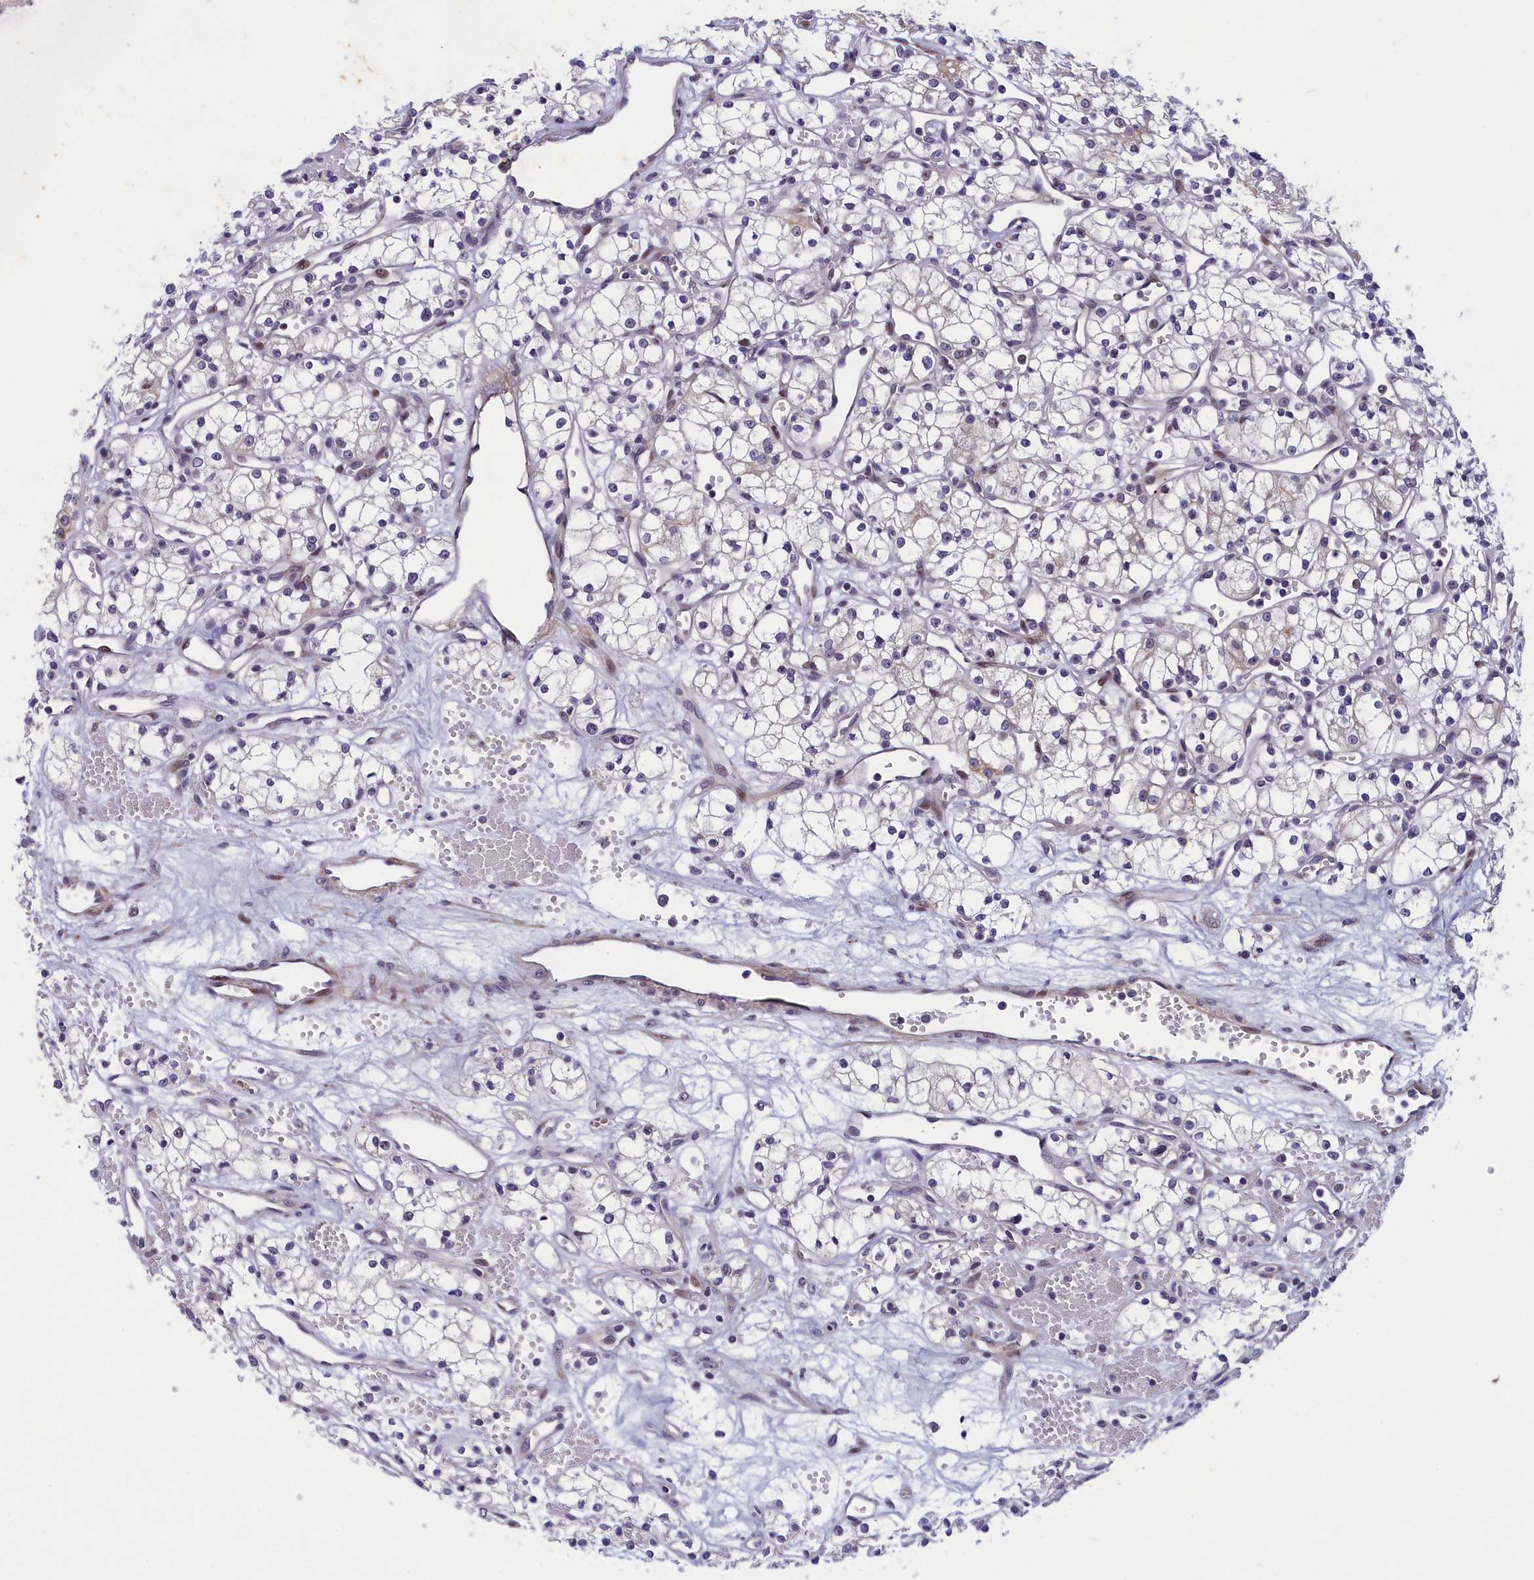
{"staining": {"intensity": "negative", "quantity": "none", "location": "none"}, "tissue": "renal cancer", "cell_type": "Tumor cells", "image_type": "cancer", "snomed": [{"axis": "morphology", "description": "Adenocarcinoma, NOS"}, {"axis": "topography", "description": "Kidney"}], "caption": "The immunohistochemistry (IHC) photomicrograph has no significant positivity in tumor cells of renal cancer tissue. The staining is performed using DAB (3,3'-diaminobenzidine) brown chromogen with nuclei counter-stained in using hematoxylin.", "gene": "ANKRD34B", "patient": {"sex": "male", "age": 59}}